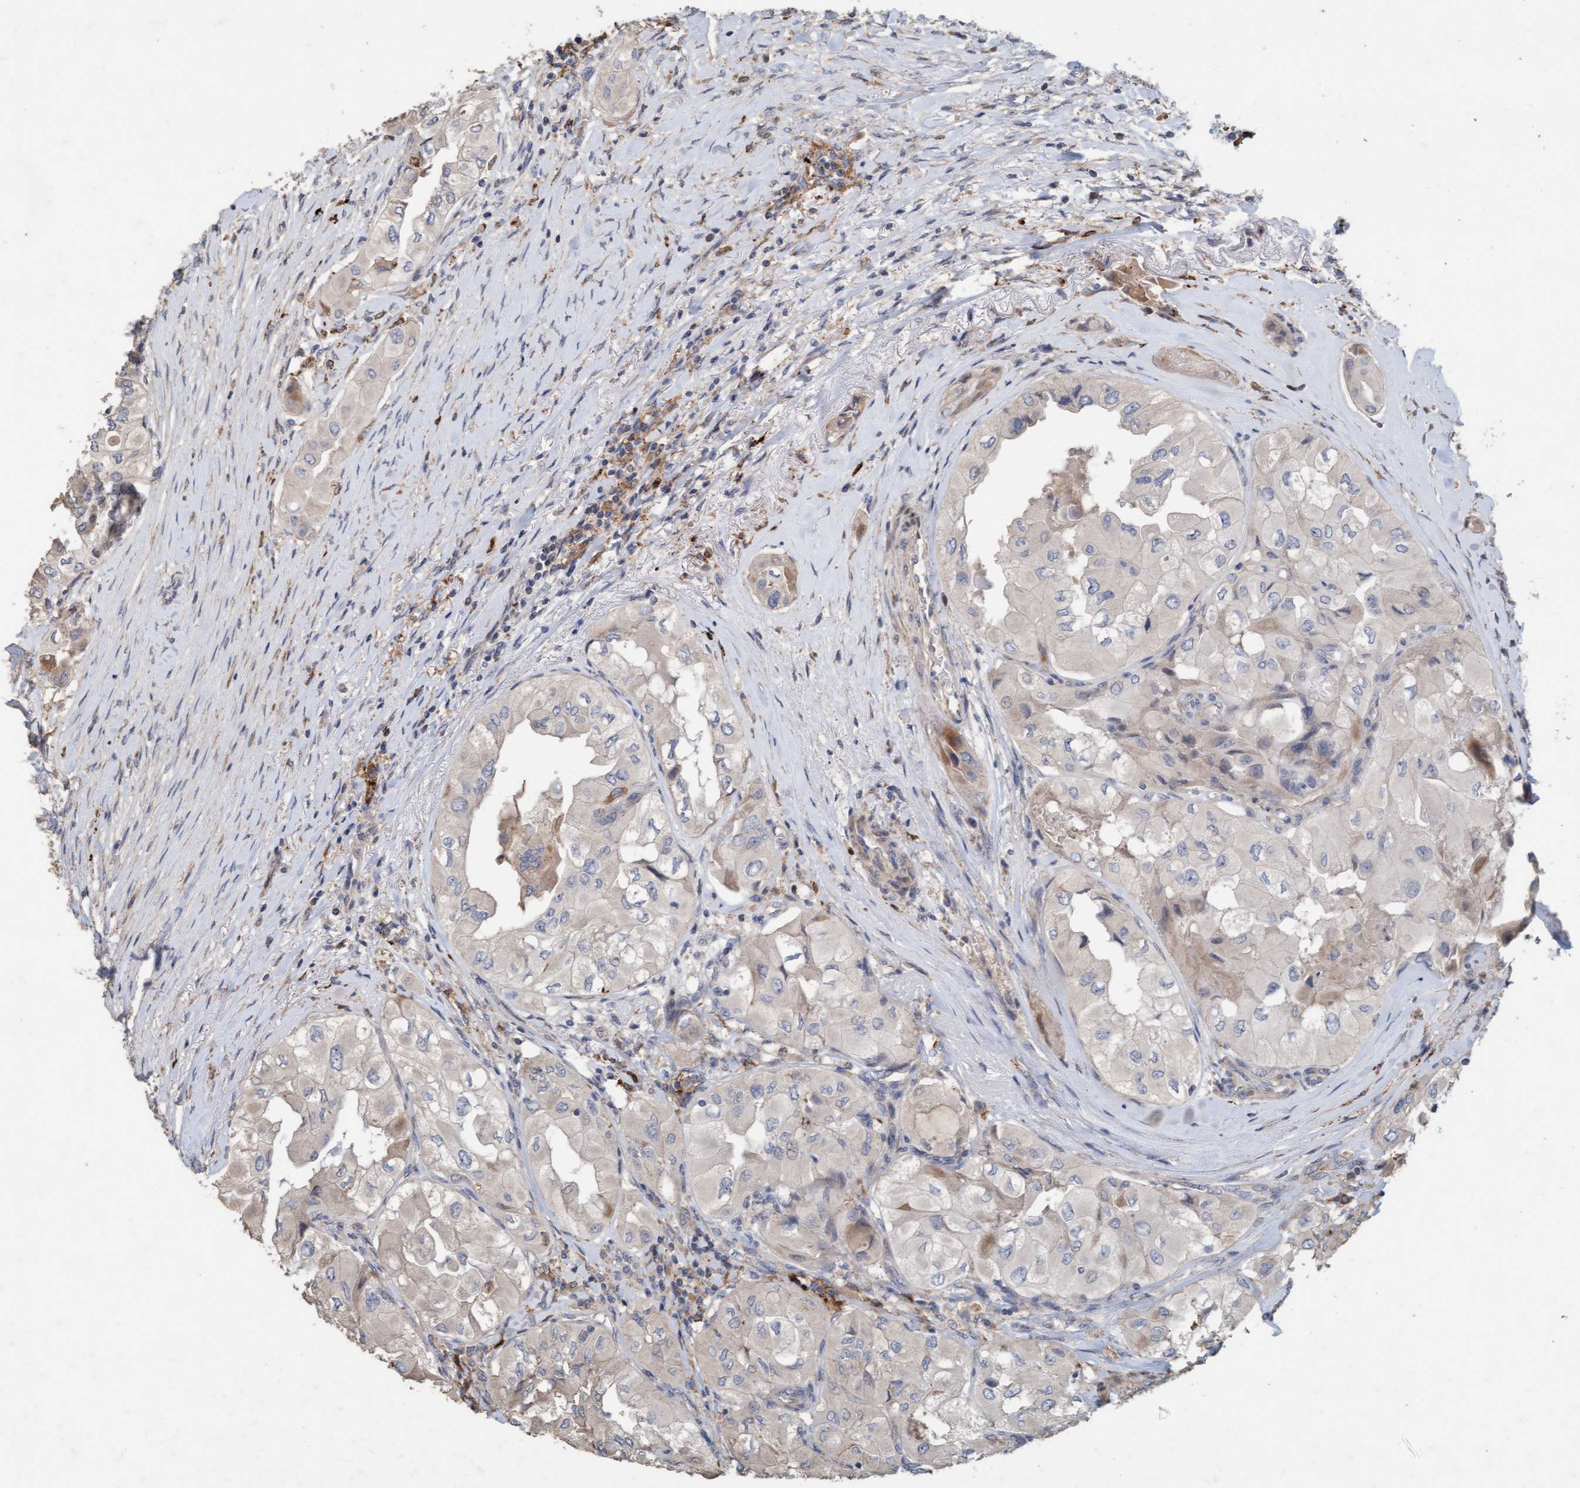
{"staining": {"intensity": "weak", "quantity": "<25%", "location": "cytoplasmic/membranous"}, "tissue": "thyroid cancer", "cell_type": "Tumor cells", "image_type": "cancer", "snomed": [{"axis": "morphology", "description": "Papillary adenocarcinoma, NOS"}, {"axis": "topography", "description": "Thyroid gland"}], "caption": "Histopathology image shows no significant protein positivity in tumor cells of thyroid cancer (papillary adenocarcinoma). (DAB IHC with hematoxylin counter stain).", "gene": "LONRF1", "patient": {"sex": "female", "age": 59}}